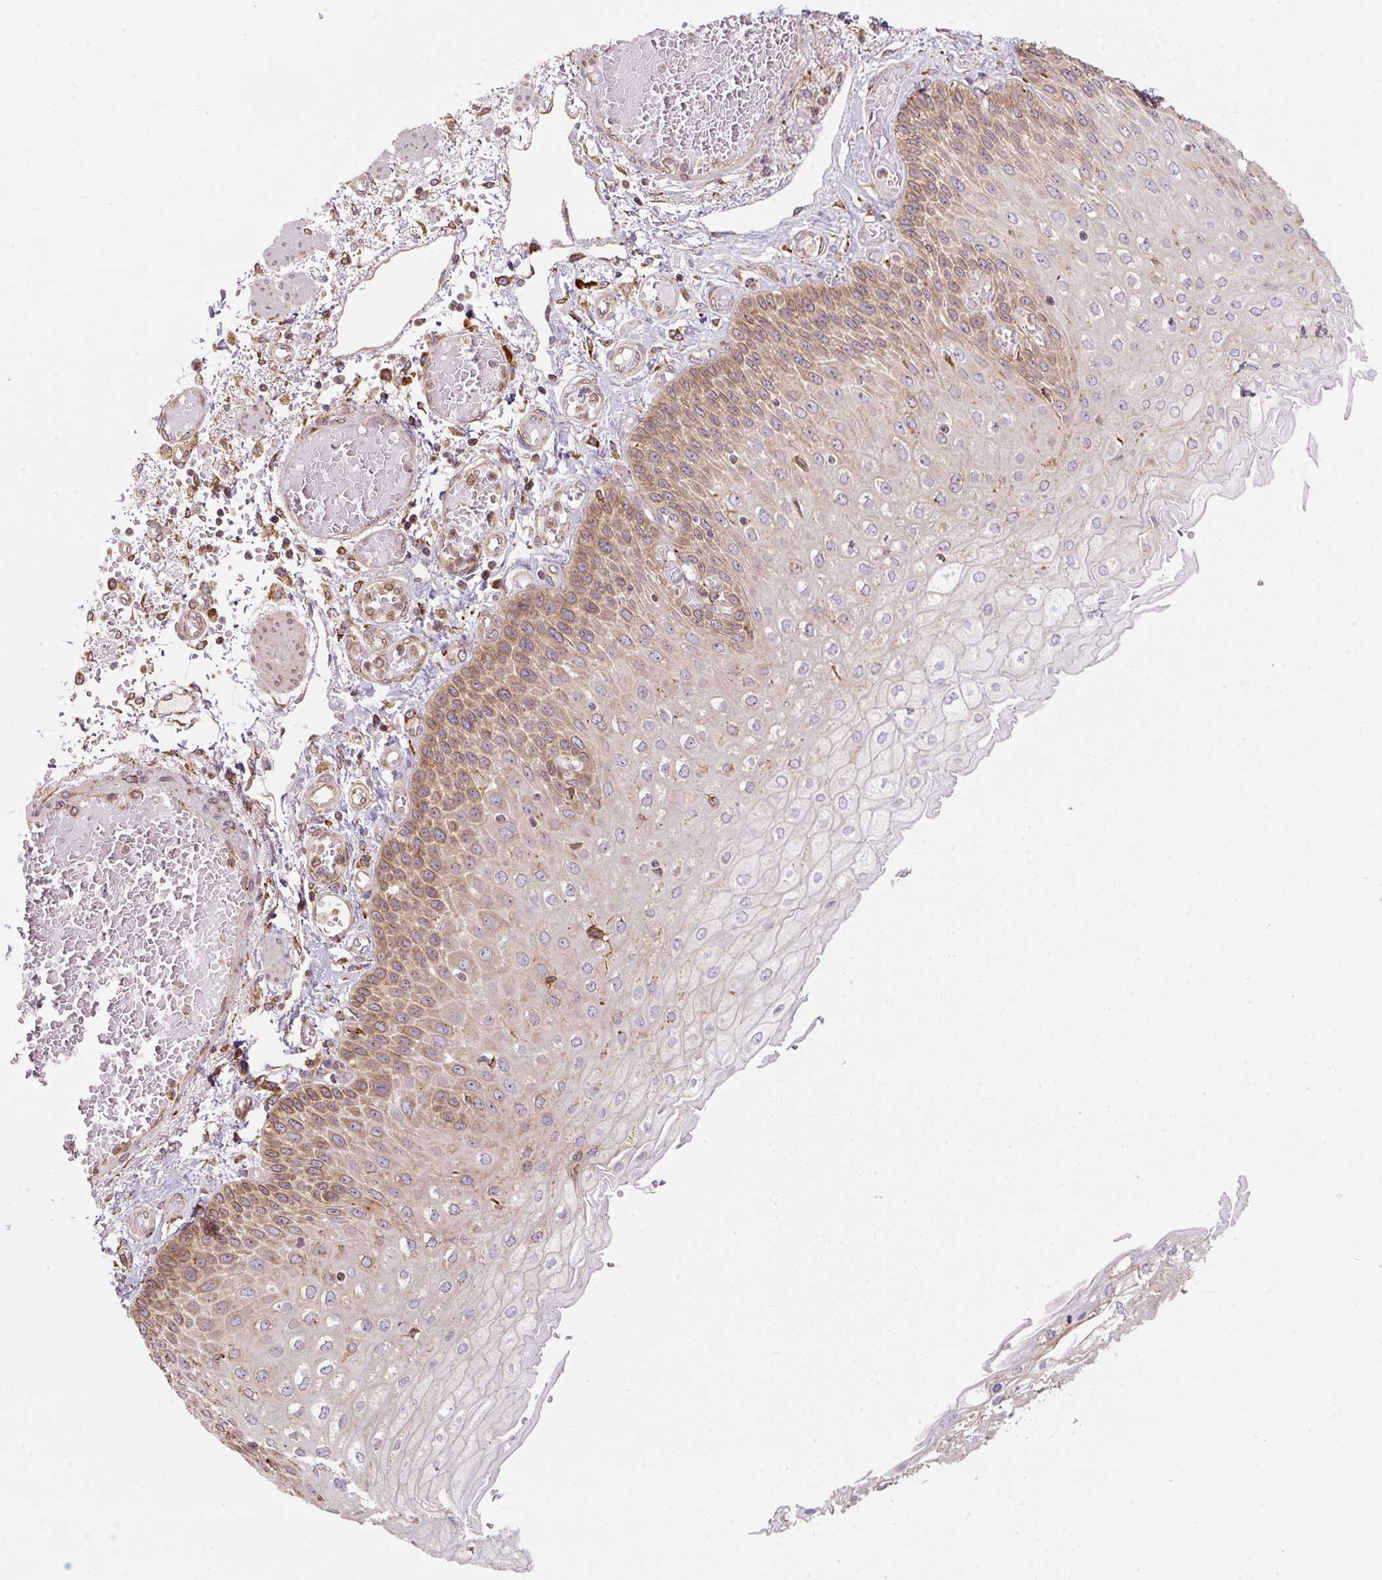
{"staining": {"intensity": "moderate", "quantity": "25%-75%", "location": "cytoplasmic/membranous"}, "tissue": "esophagus", "cell_type": "Squamous epithelial cells", "image_type": "normal", "snomed": [{"axis": "morphology", "description": "Normal tissue, NOS"}, {"axis": "morphology", "description": "Adenocarcinoma, NOS"}, {"axis": "topography", "description": "Esophagus"}], "caption": "The photomicrograph shows staining of benign esophagus, revealing moderate cytoplasmic/membranous protein positivity (brown color) within squamous epithelial cells.", "gene": "PRKCSH", "patient": {"sex": "male", "age": 81}}